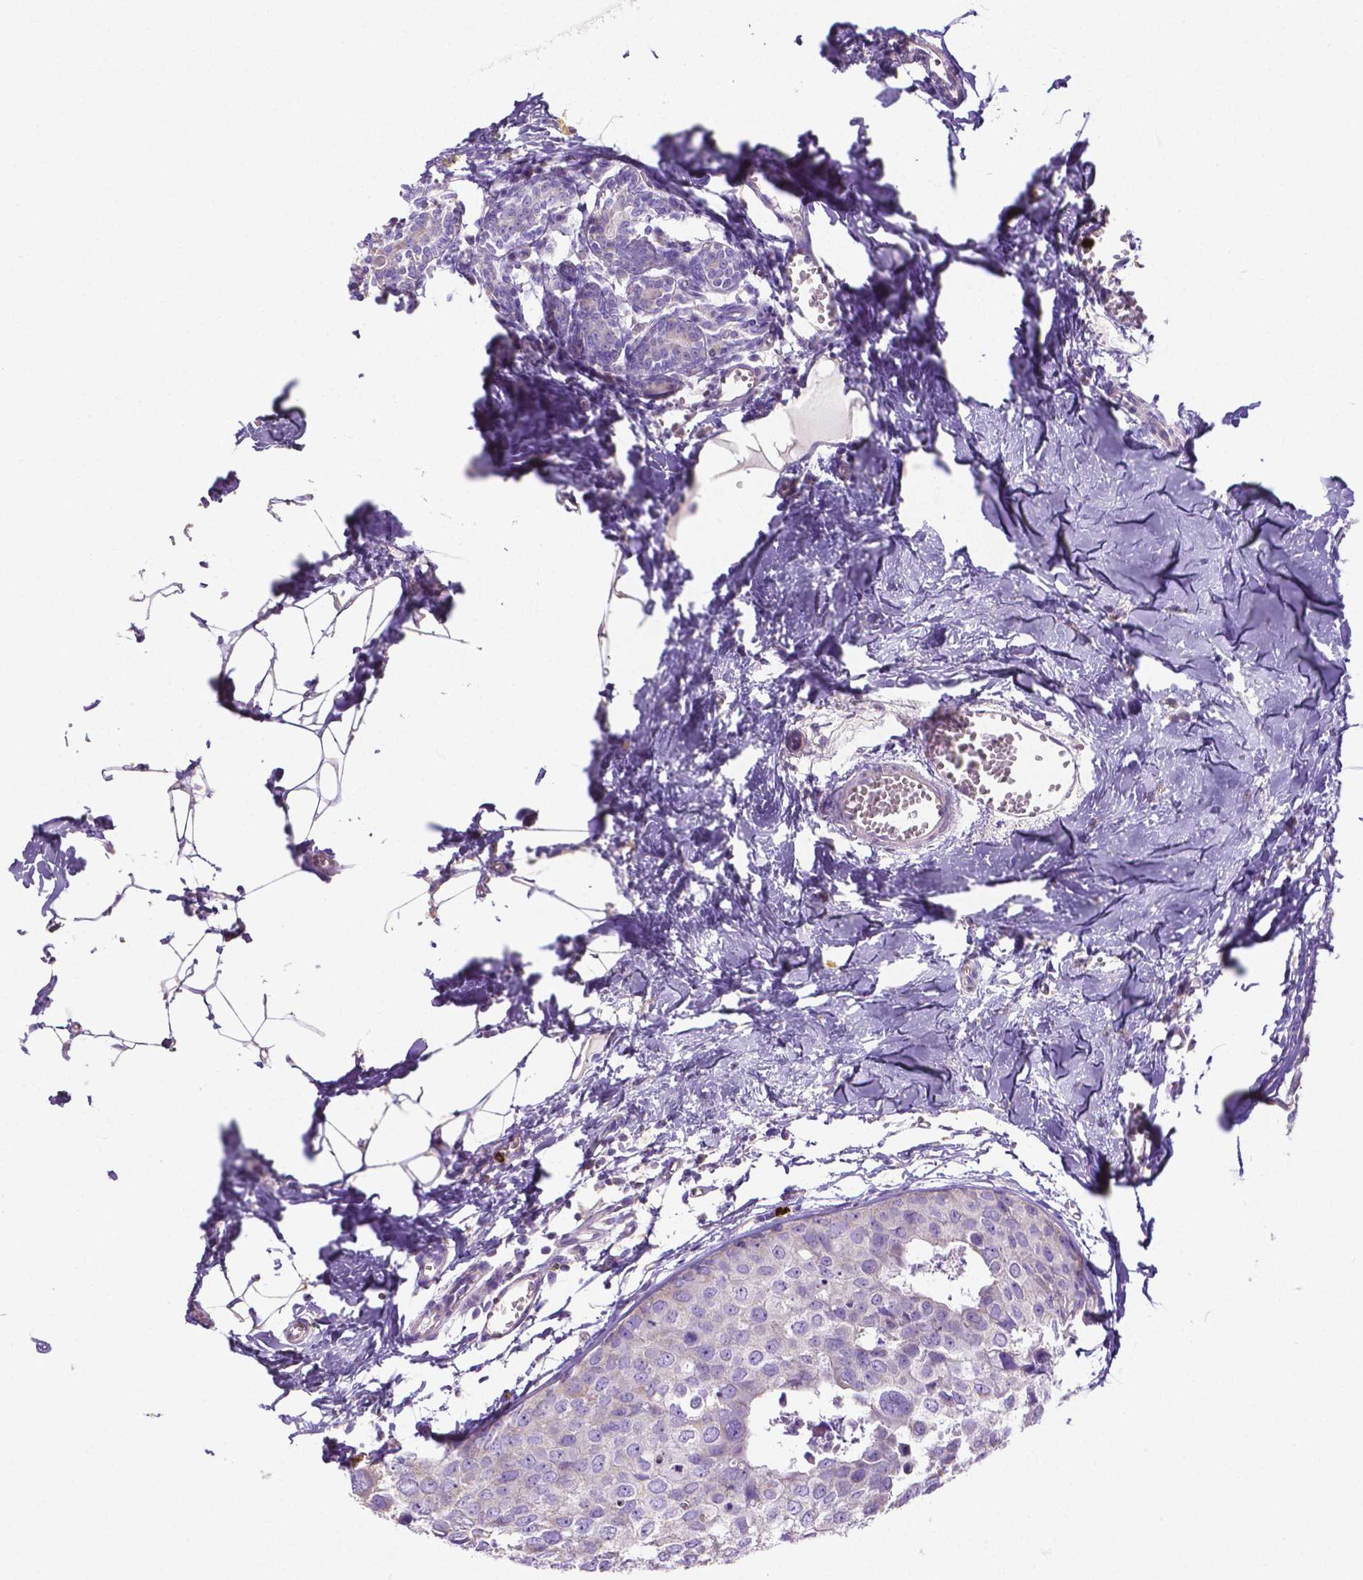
{"staining": {"intensity": "negative", "quantity": "none", "location": "none"}, "tissue": "breast cancer", "cell_type": "Tumor cells", "image_type": "cancer", "snomed": [{"axis": "morphology", "description": "Duct carcinoma"}, {"axis": "topography", "description": "Breast"}], "caption": "Tumor cells are negative for brown protein staining in breast infiltrating ductal carcinoma.", "gene": "MMP9", "patient": {"sex": "female", "age": 38}}